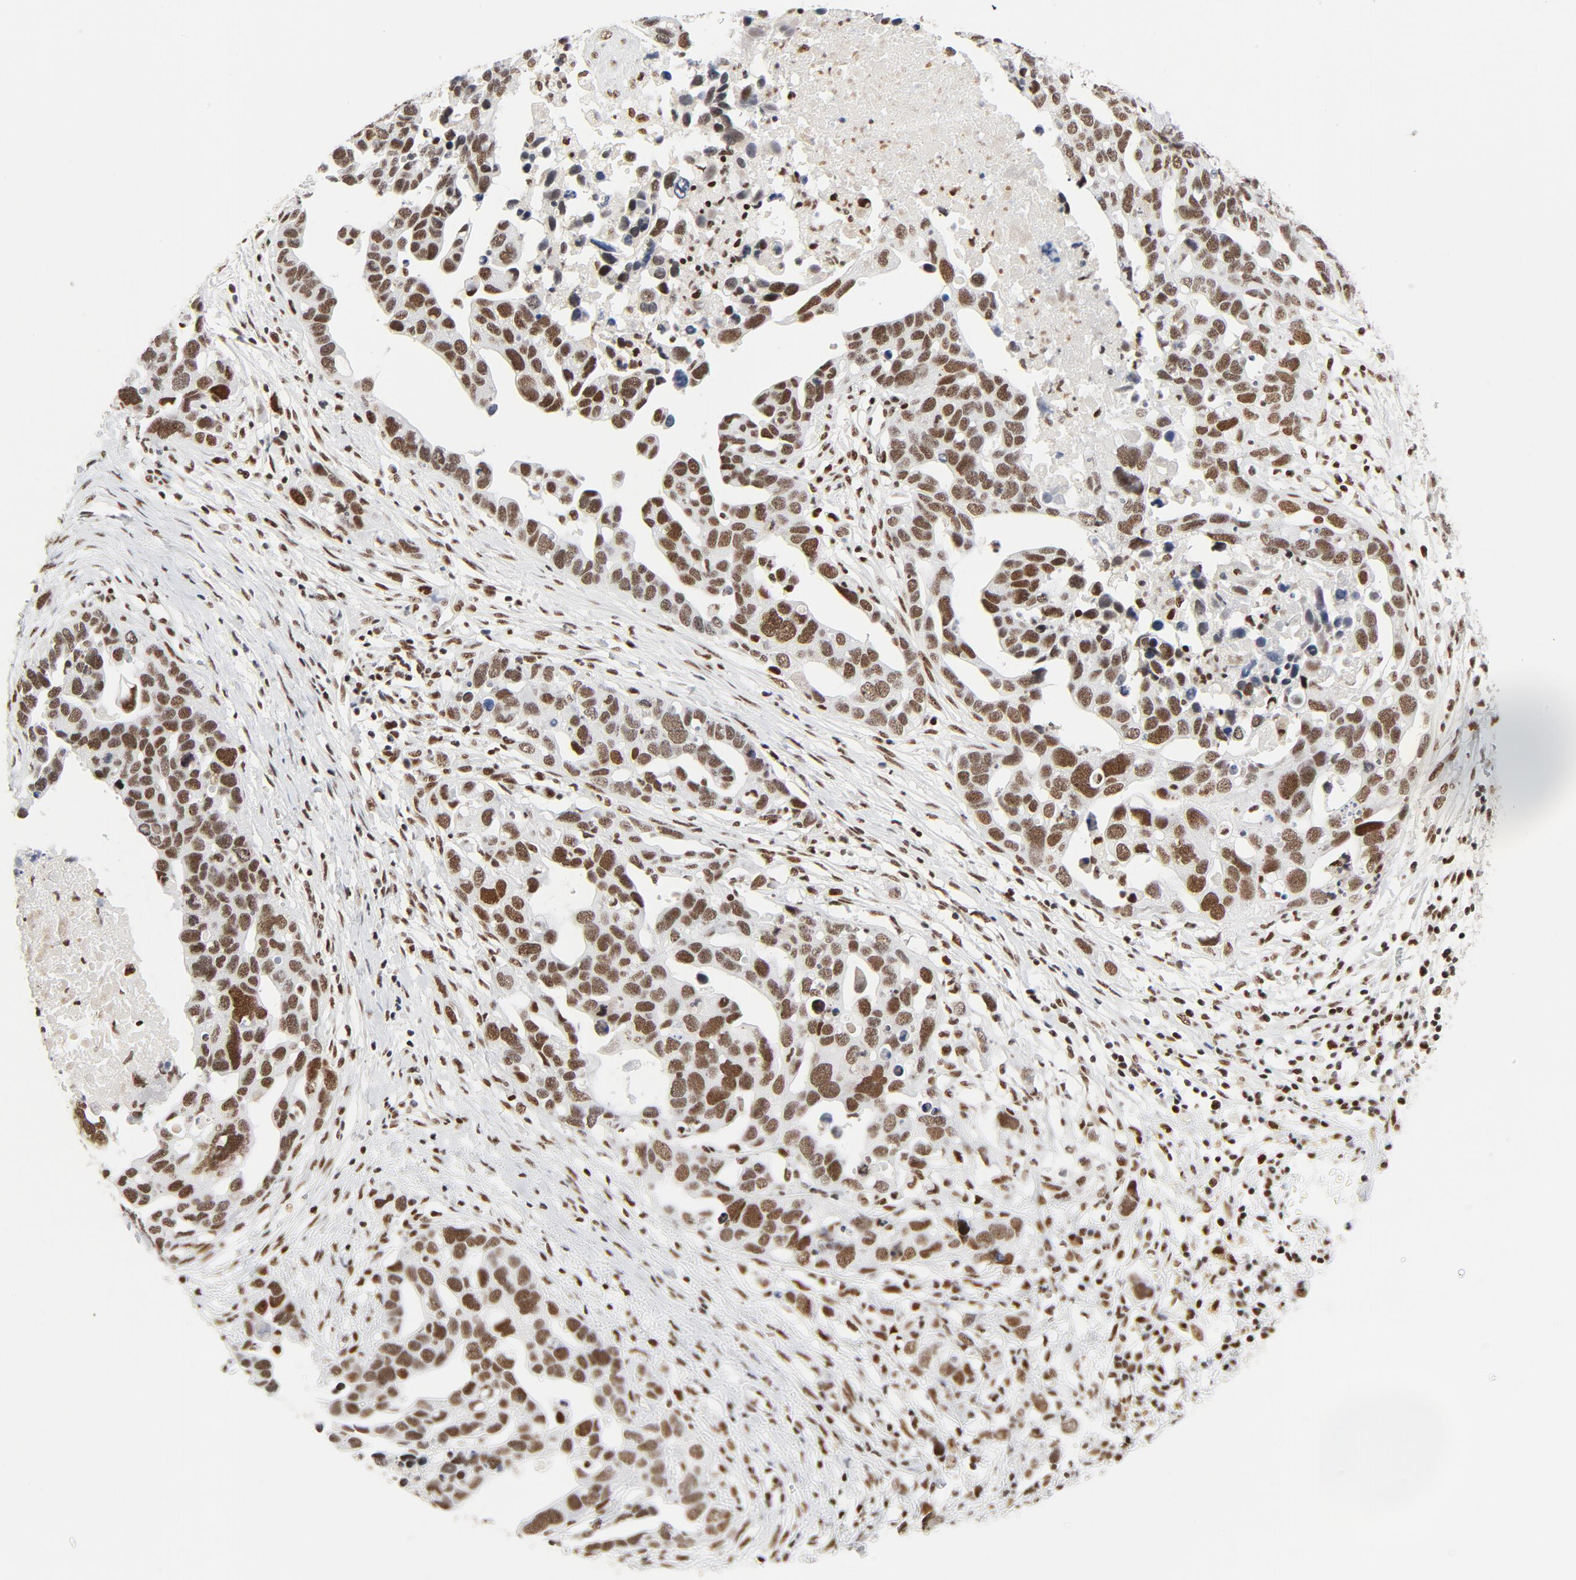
{"staining": {"intensity": "moderate", "quantity": ">75%", "location": "nuclear"}, "tissue": "ovarian cancer", "cell_type": "Tumor cells", "image_type": "cancer", "snomed": [{"axis": "morphology", "description": "Cystadenocarcinoma, serous, NOS"}, {"axis": "topography", "description": "Ovary"}], "caption": "Ovarian serous cystadenocarcinoma stained with immunohistochemistry shows moderate nuclear staining in about >75% of tumor cells.", "gene": "GTF2H1", "patient": {"sex": "female", "age": 54}}